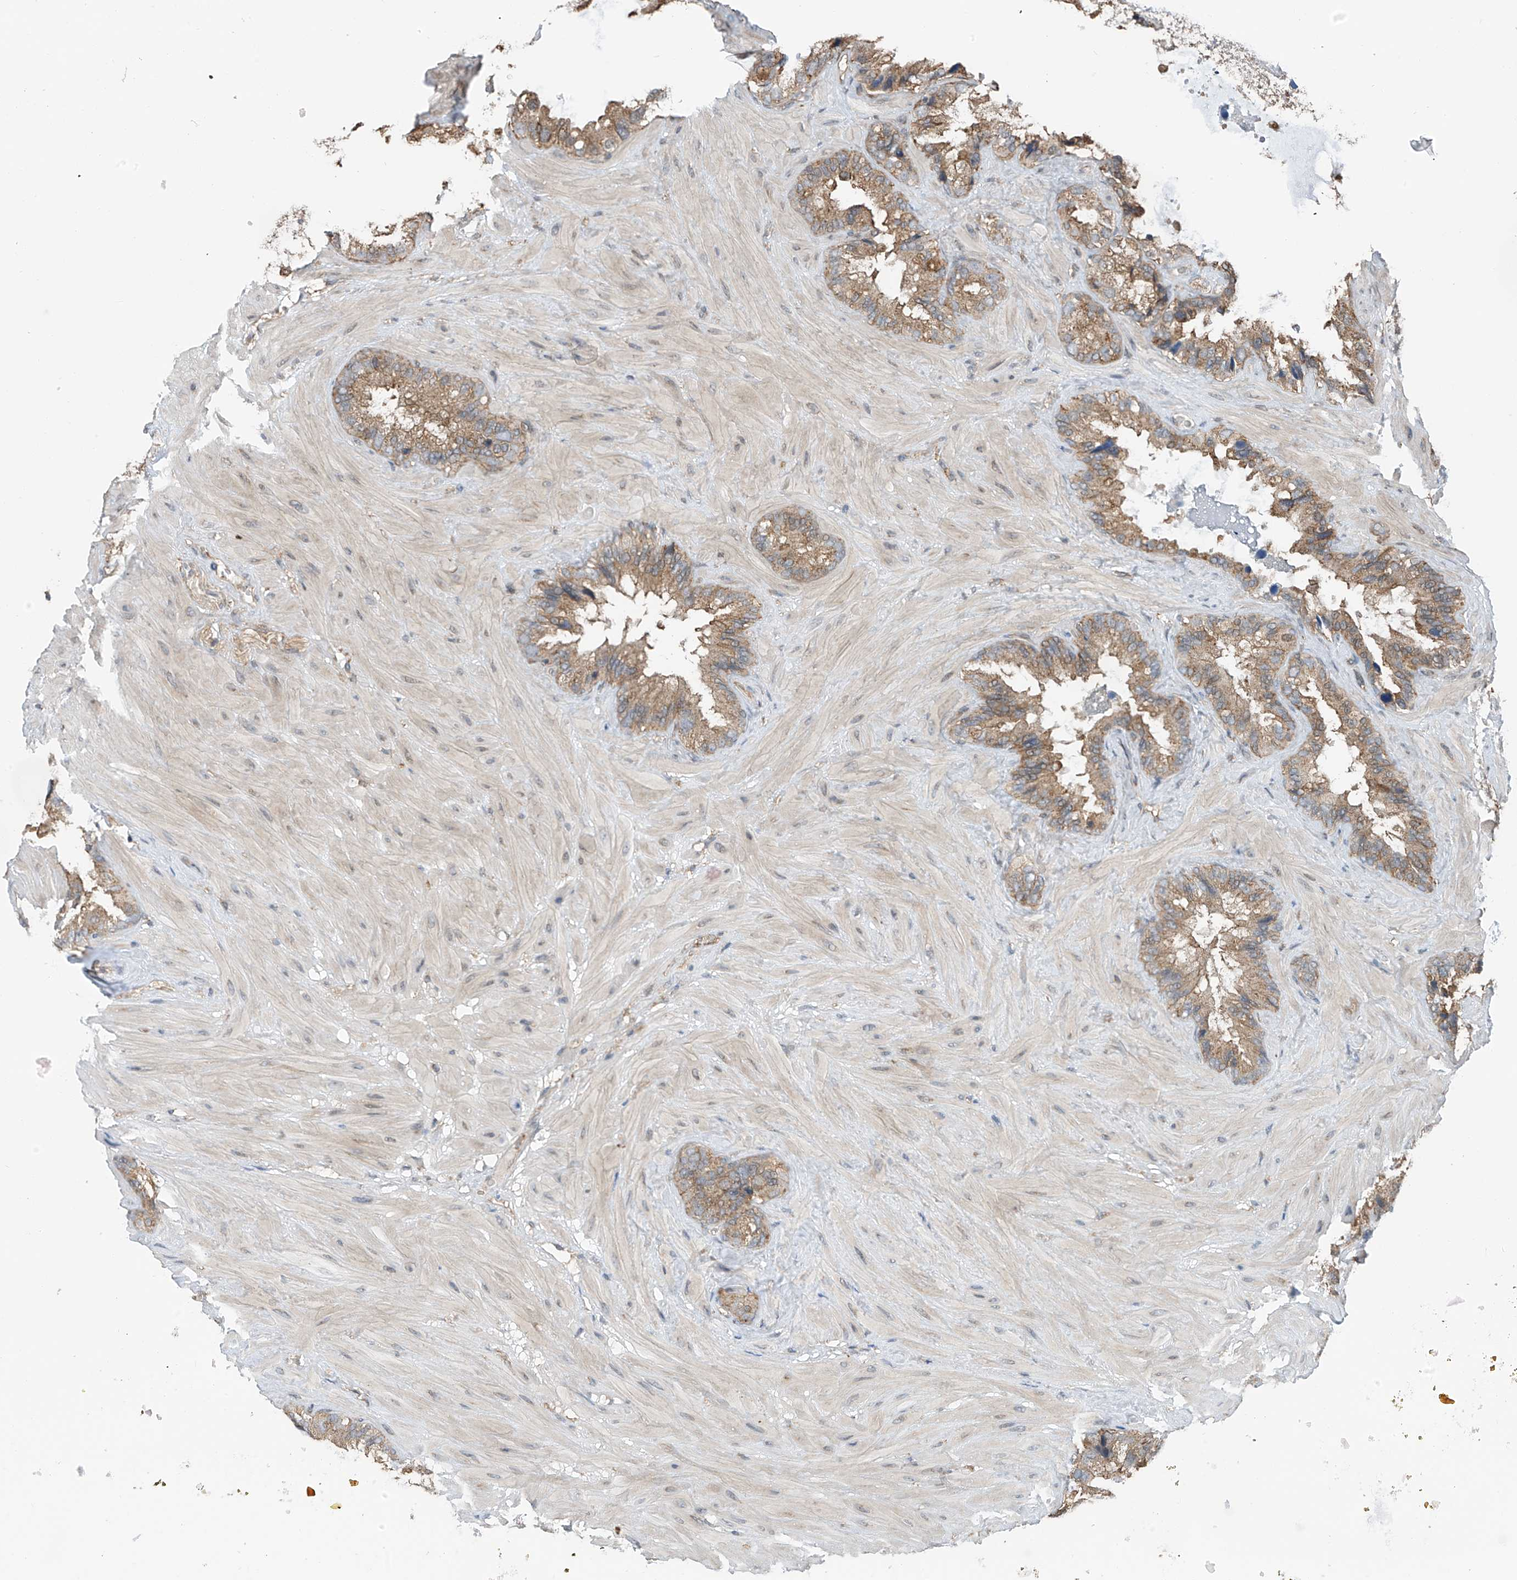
{"staining": {"intensity": "moderate", "quantity": ">75%", "location": "cytoplasmic/membranous"}, "tissue": "seminal vesicle", "cell_type": "Glandular cells", "image_type": "normal", "snomed": [{"axis": "morphology", "description": "Normal tissue, NOS"}, {"axis": "topography", "description": "Prostate"}, {"axis": "topography", "description": "Seminal veicle"}], "caption": "Immunohistochemistry micrograph of normal human seminal vesicle stained for a protein (brown), which reveals medium levels of moderate cytoplasmic/membranous positivity in about >75% of glandular cells.", "gene": "ZNF189", "patient": {"sex": "male", "age": 68}}